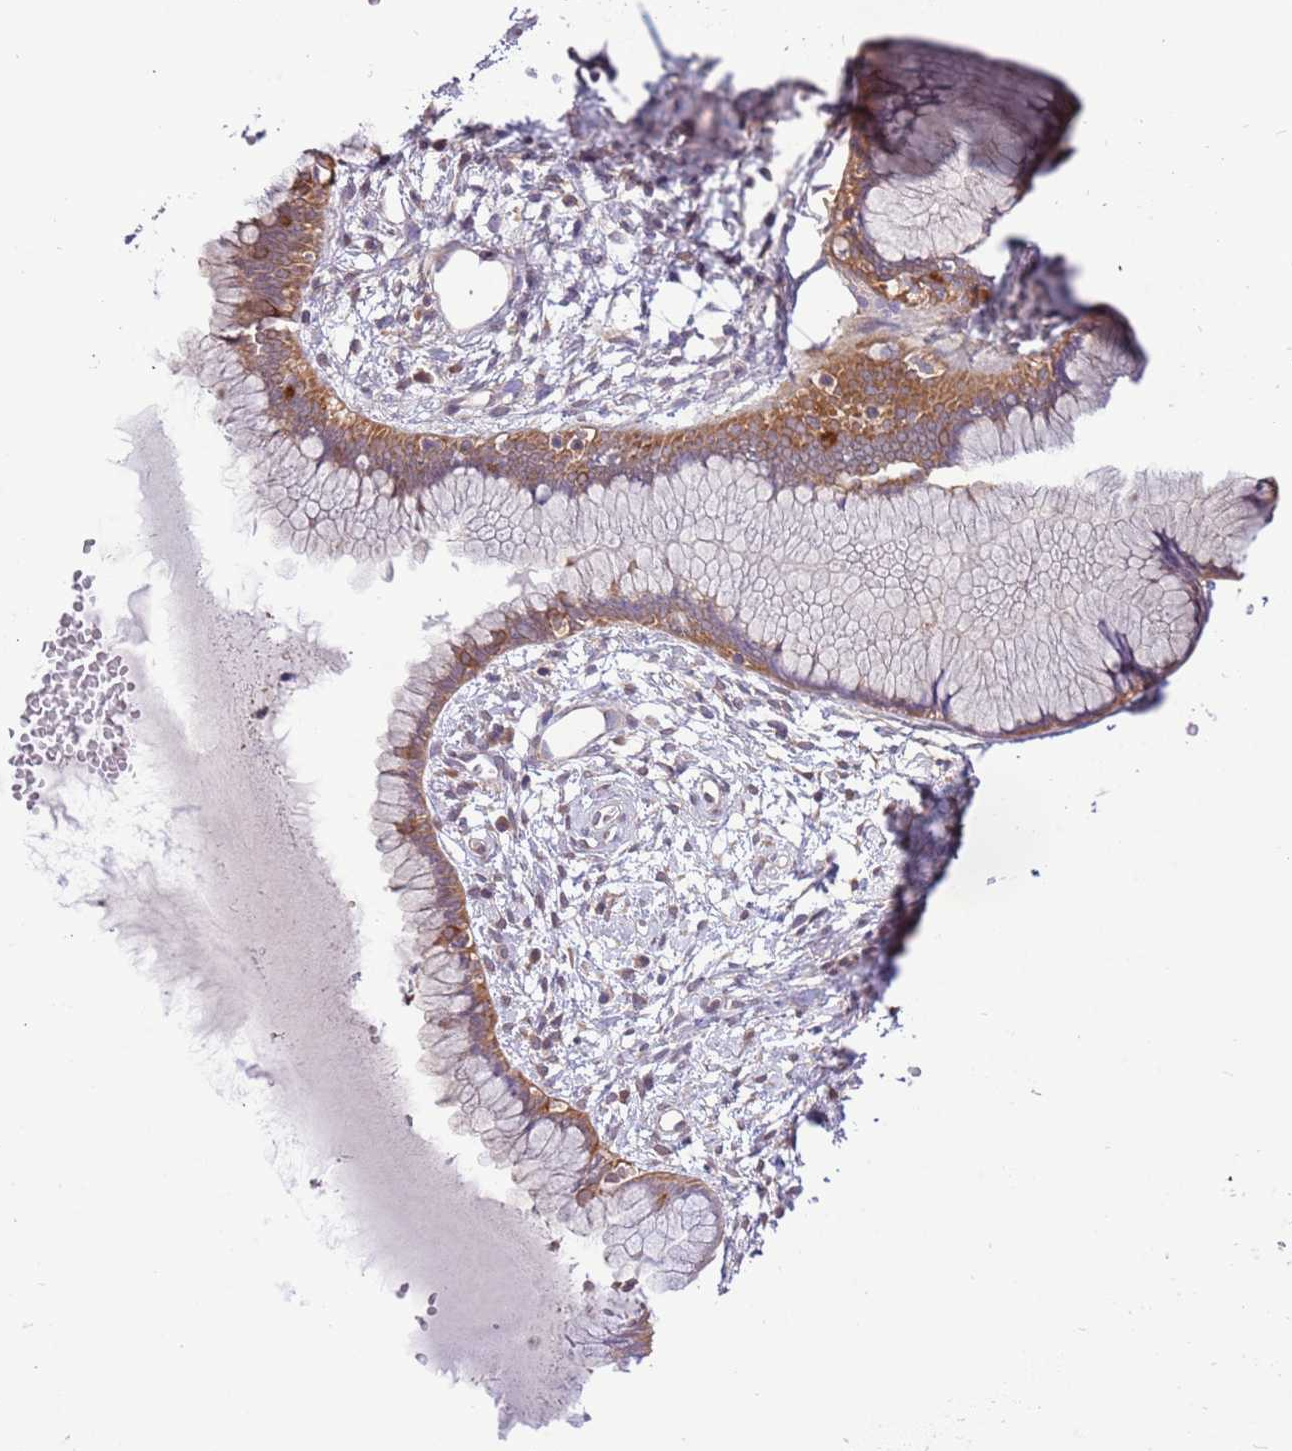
{"staining": {"intensity": "moderate", "quantity": ">75%", "location": "cytoplasmic/membranous"}, "tissue": "cervix", "cell_type": "Glandular cells", "image_type": "normal", "snomed": [{"axis": "morphology", "description": "Normal tissue, NOS"}, {"axis": "topography", "description": "Cervix"}], "caption": "IHC (DAB) staining of benign cervix reveals moderate cytoplasmic/membranous protein positivity in approximately >75% of glandular cells.", "gene": "STIP1", "patient": {"sex": "female", "age": 42}}